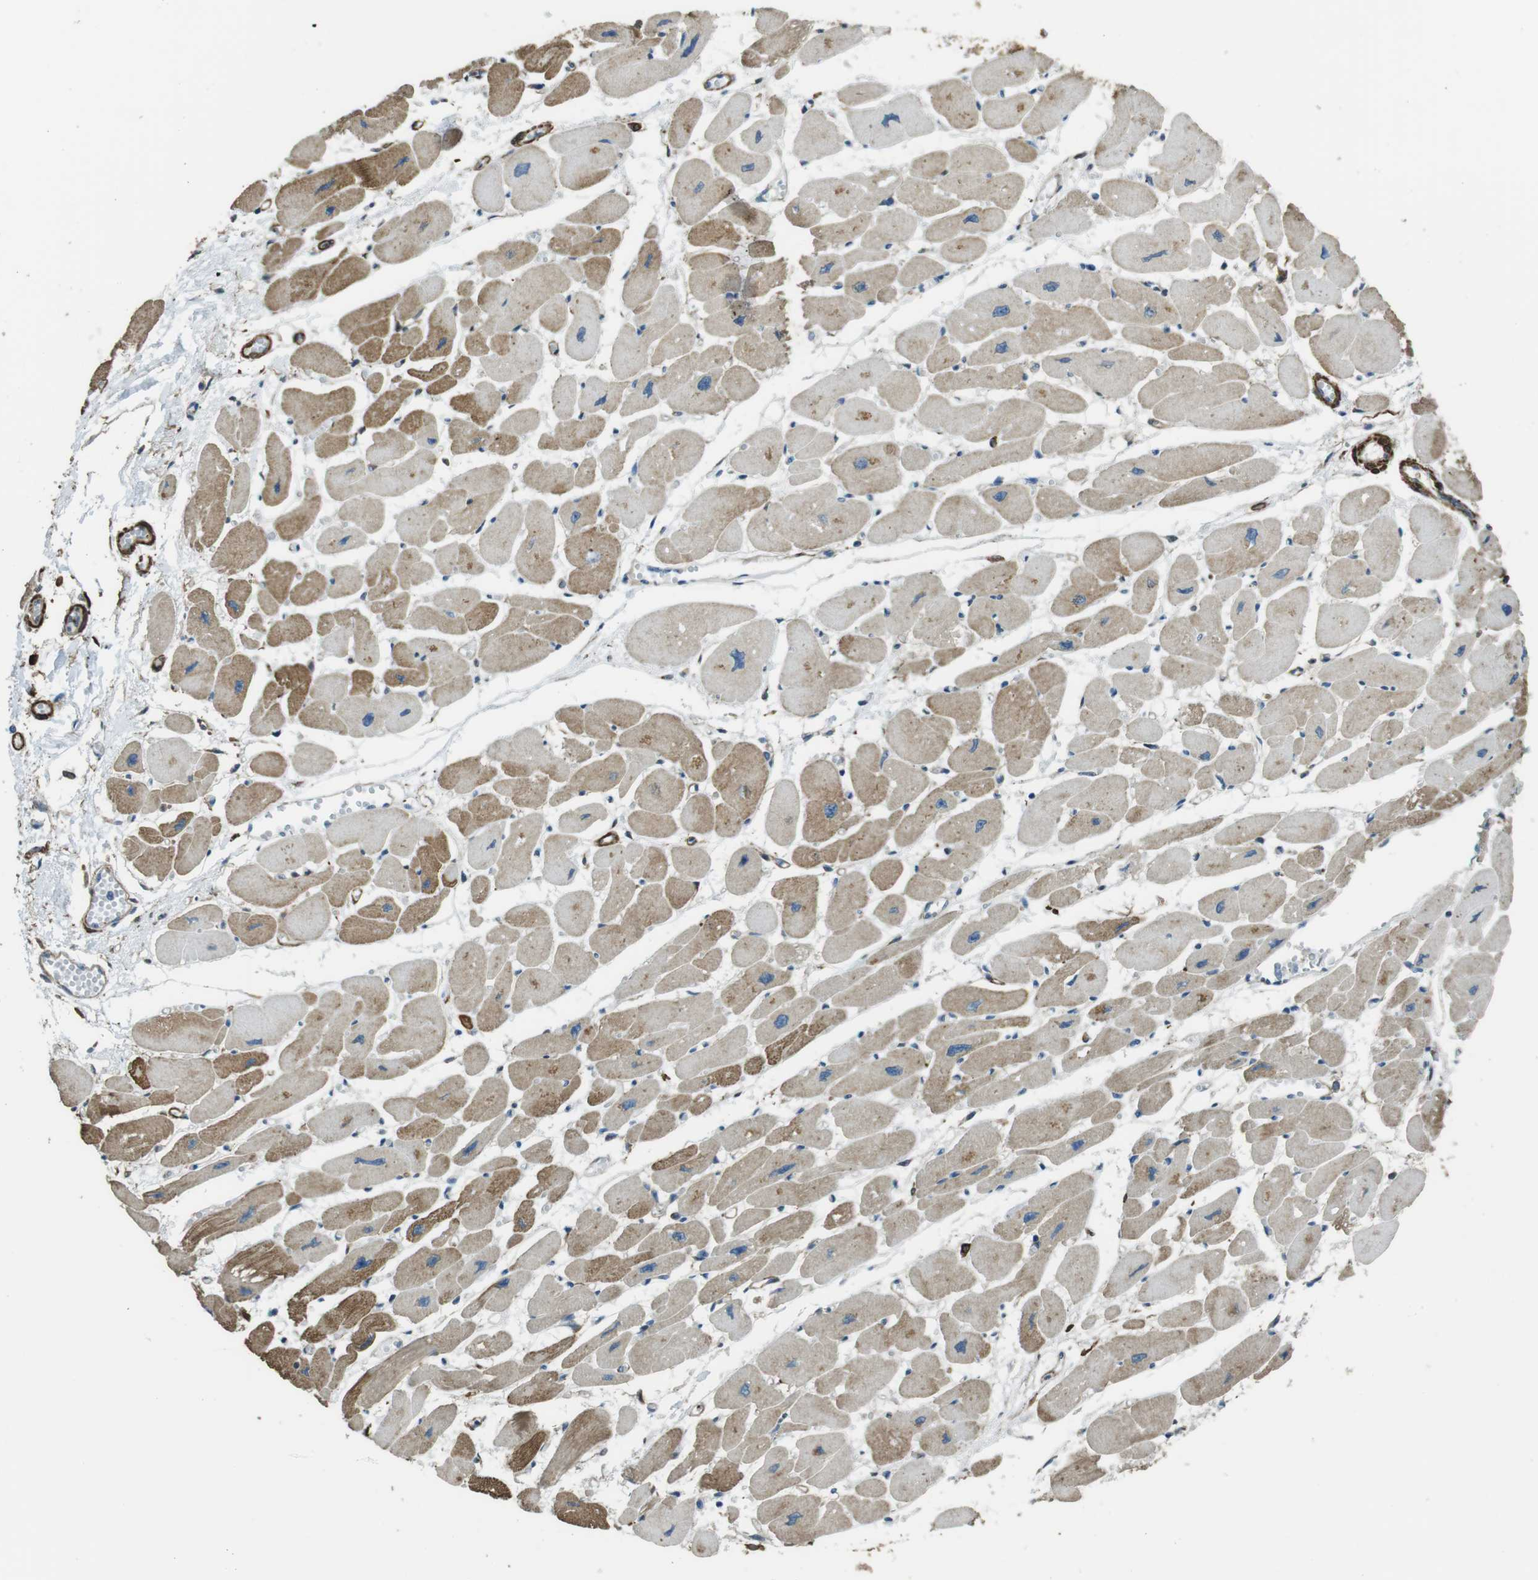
{"staining": {"intensity": "moderate", "quantity": "25%-75%", "location": "cytoplasmic/membranous"}, "tissue": "heart muscle", "cell_type": "Cardiomyocytes", "image_type": "normal", "snomed": [{"axis": "morphology", "description": "Normal tissue, NOS"}, {"axis": "topography", "description": "Heart"}], "caption": "Immunohistochemistry (IHC) staining of unremarkable heart muscle, which displays medium levels of moderate cytoplasmic/membranous positivity in about 25%-75% of cardiomyocytes indicating moderate cytoplasmic/membranous protein expression. The staining was performed using DAB (3,3'-diaminobenzidine) (brown) for protein detection and nuclei were counterstained in hematoxylin (blue).", "gene": "SFT2D1", "patient": {"sex": "female", "age": 54}}